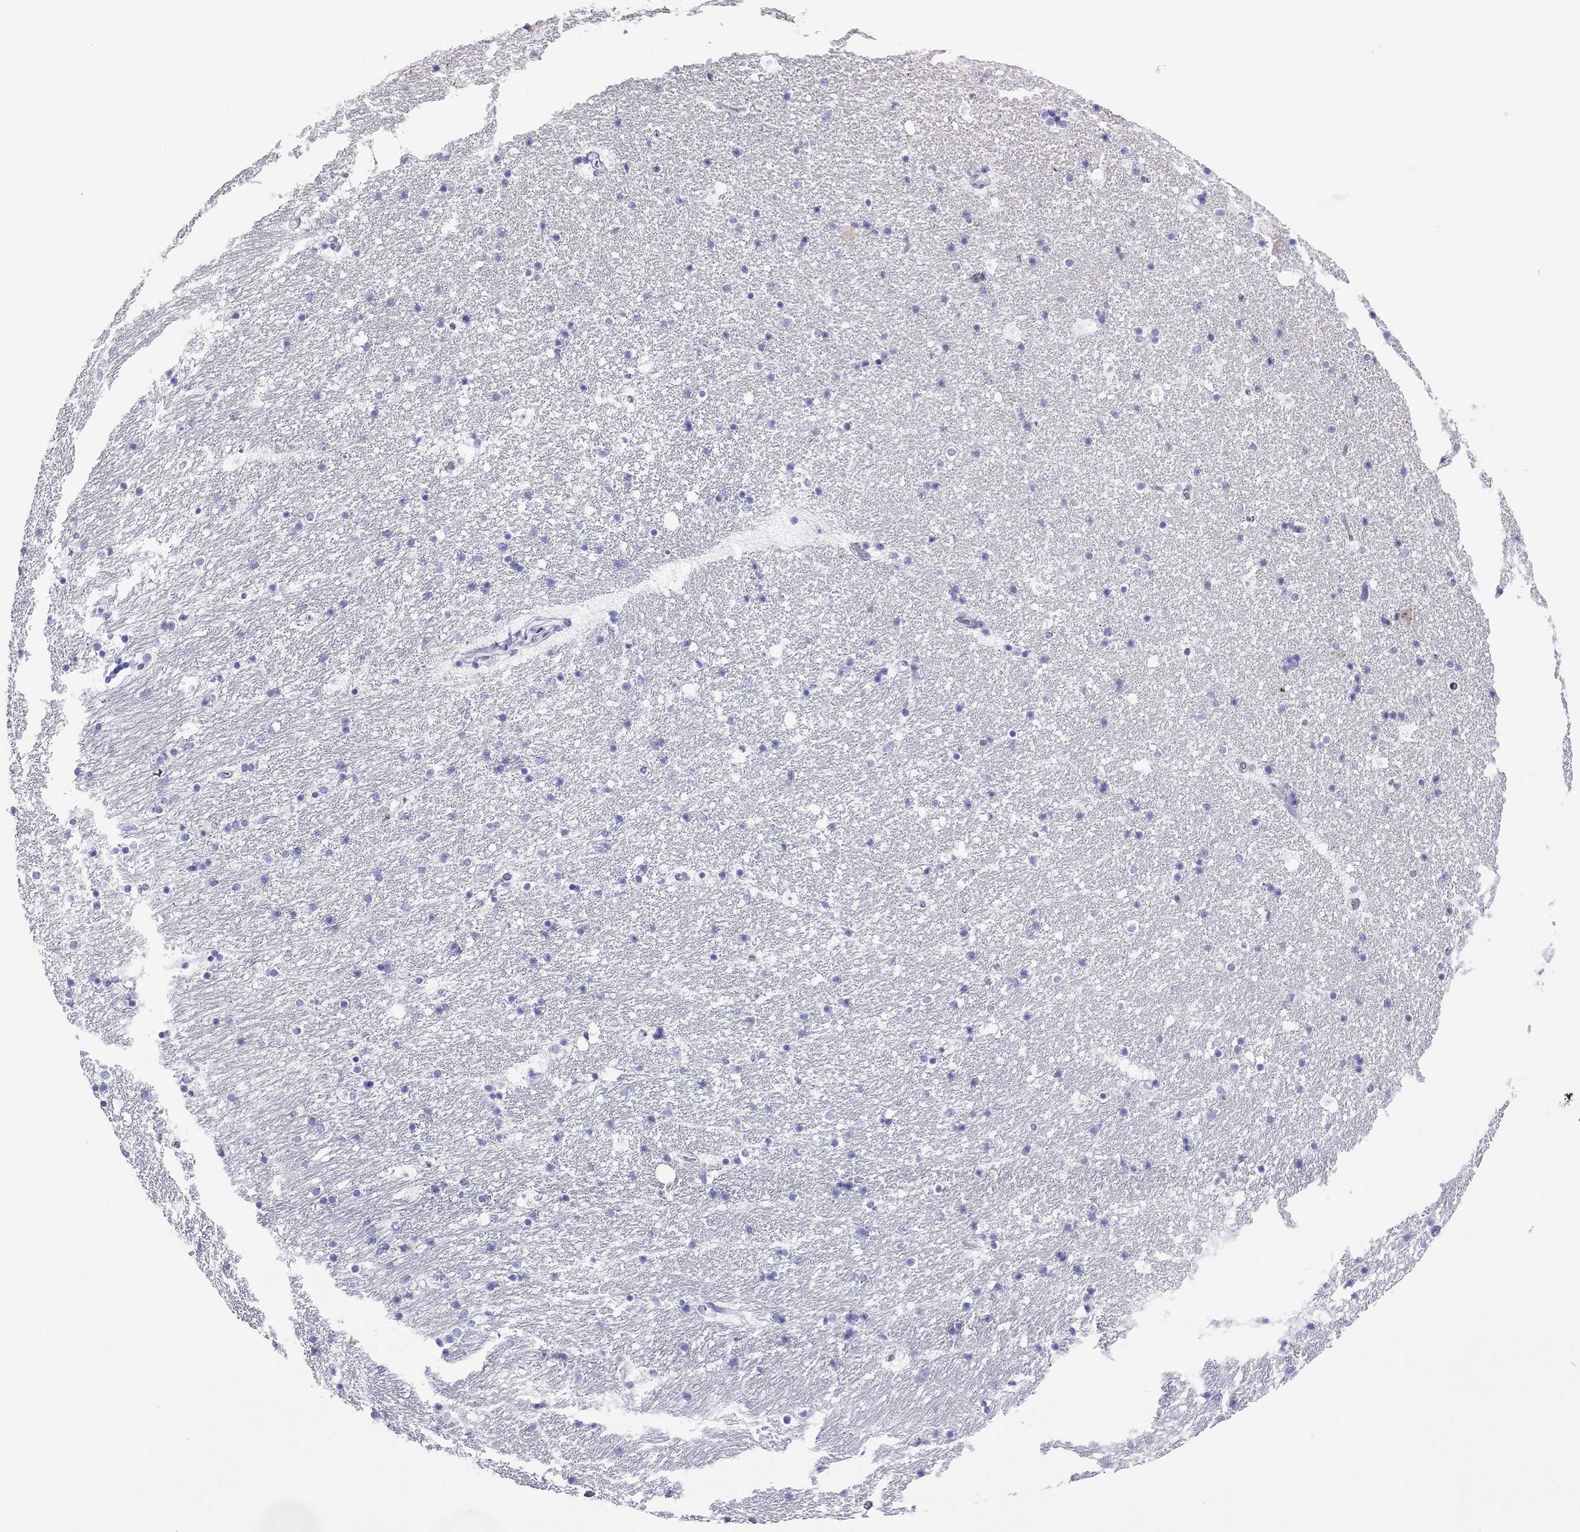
{"staining": {"intensity": "negative", "quantity": "none", "location": "none"}, "tissue": "hippocampus", "cell_type": "Glial cells", "image_type": "normal", "snomed": [{"axis": "morphology", "description": "Normal tissue, NOS"}, {"axis": "topography", "description": "Hippocampus"}], "caption": "Image shows no significant protein expression in glial cells of benign hippocampus.", "gene": "PTPRN", "patient": {"sex": "male", "age": 51}}